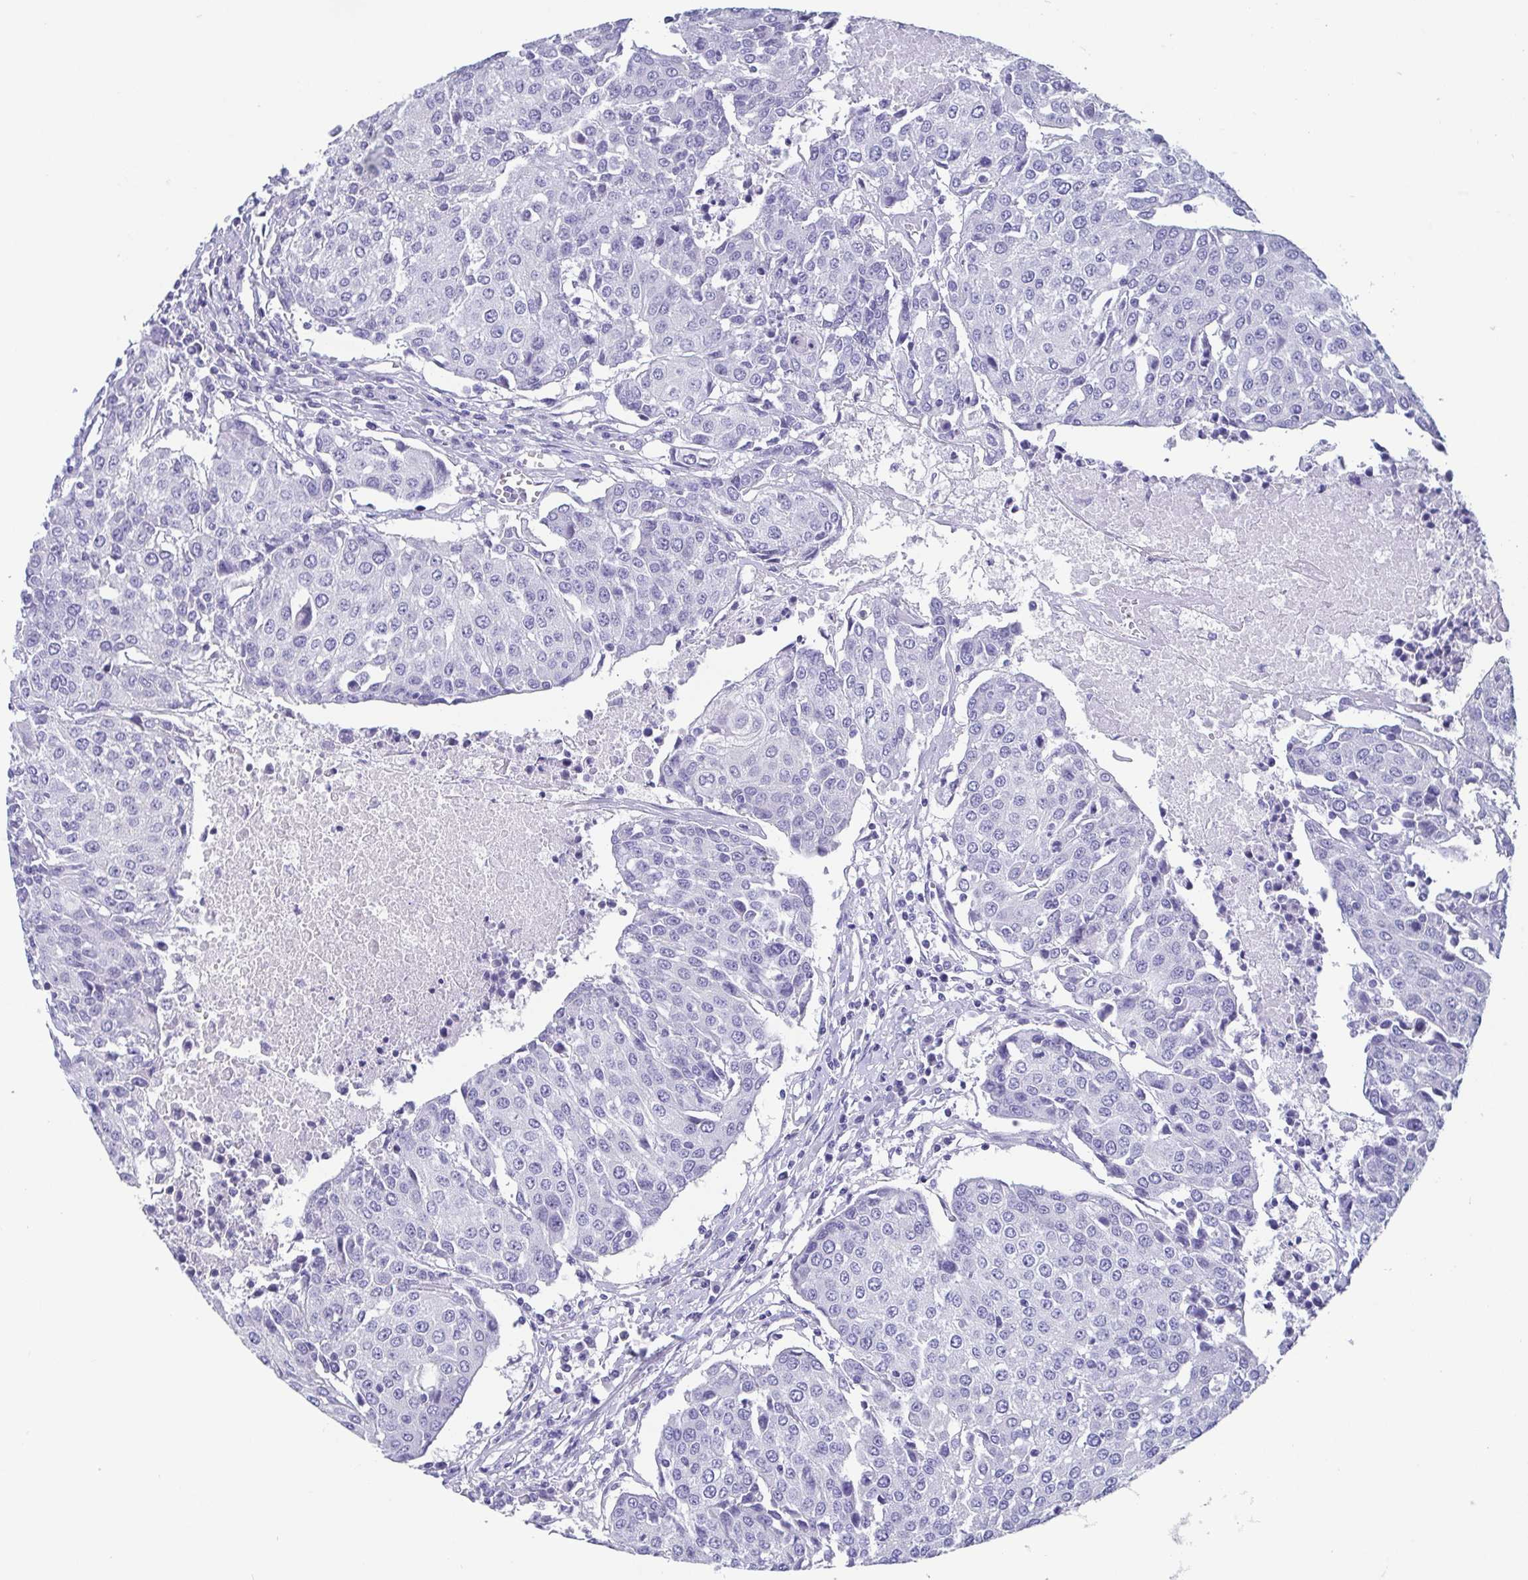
{"staining": {"intensity": "negative", "quantity": "none", "location": "none"}, "tissue": "urothelial cancer", "cell_type": "Tumor cells", "image_type": "cancer", "snomed": [{"axis": "morphology", "description": "Urothelial carcinoma, High grade"}, {"axis": "topography", "description": "Urinary bladder"}], "caption": "High power microscopy micrograph of an immunohistochemistry photomicrograph of urothelial cancer, revealing no significant expression in tumor cells.", "gene": "SCGN", "patient": {"sex": "female", "age": 85}}